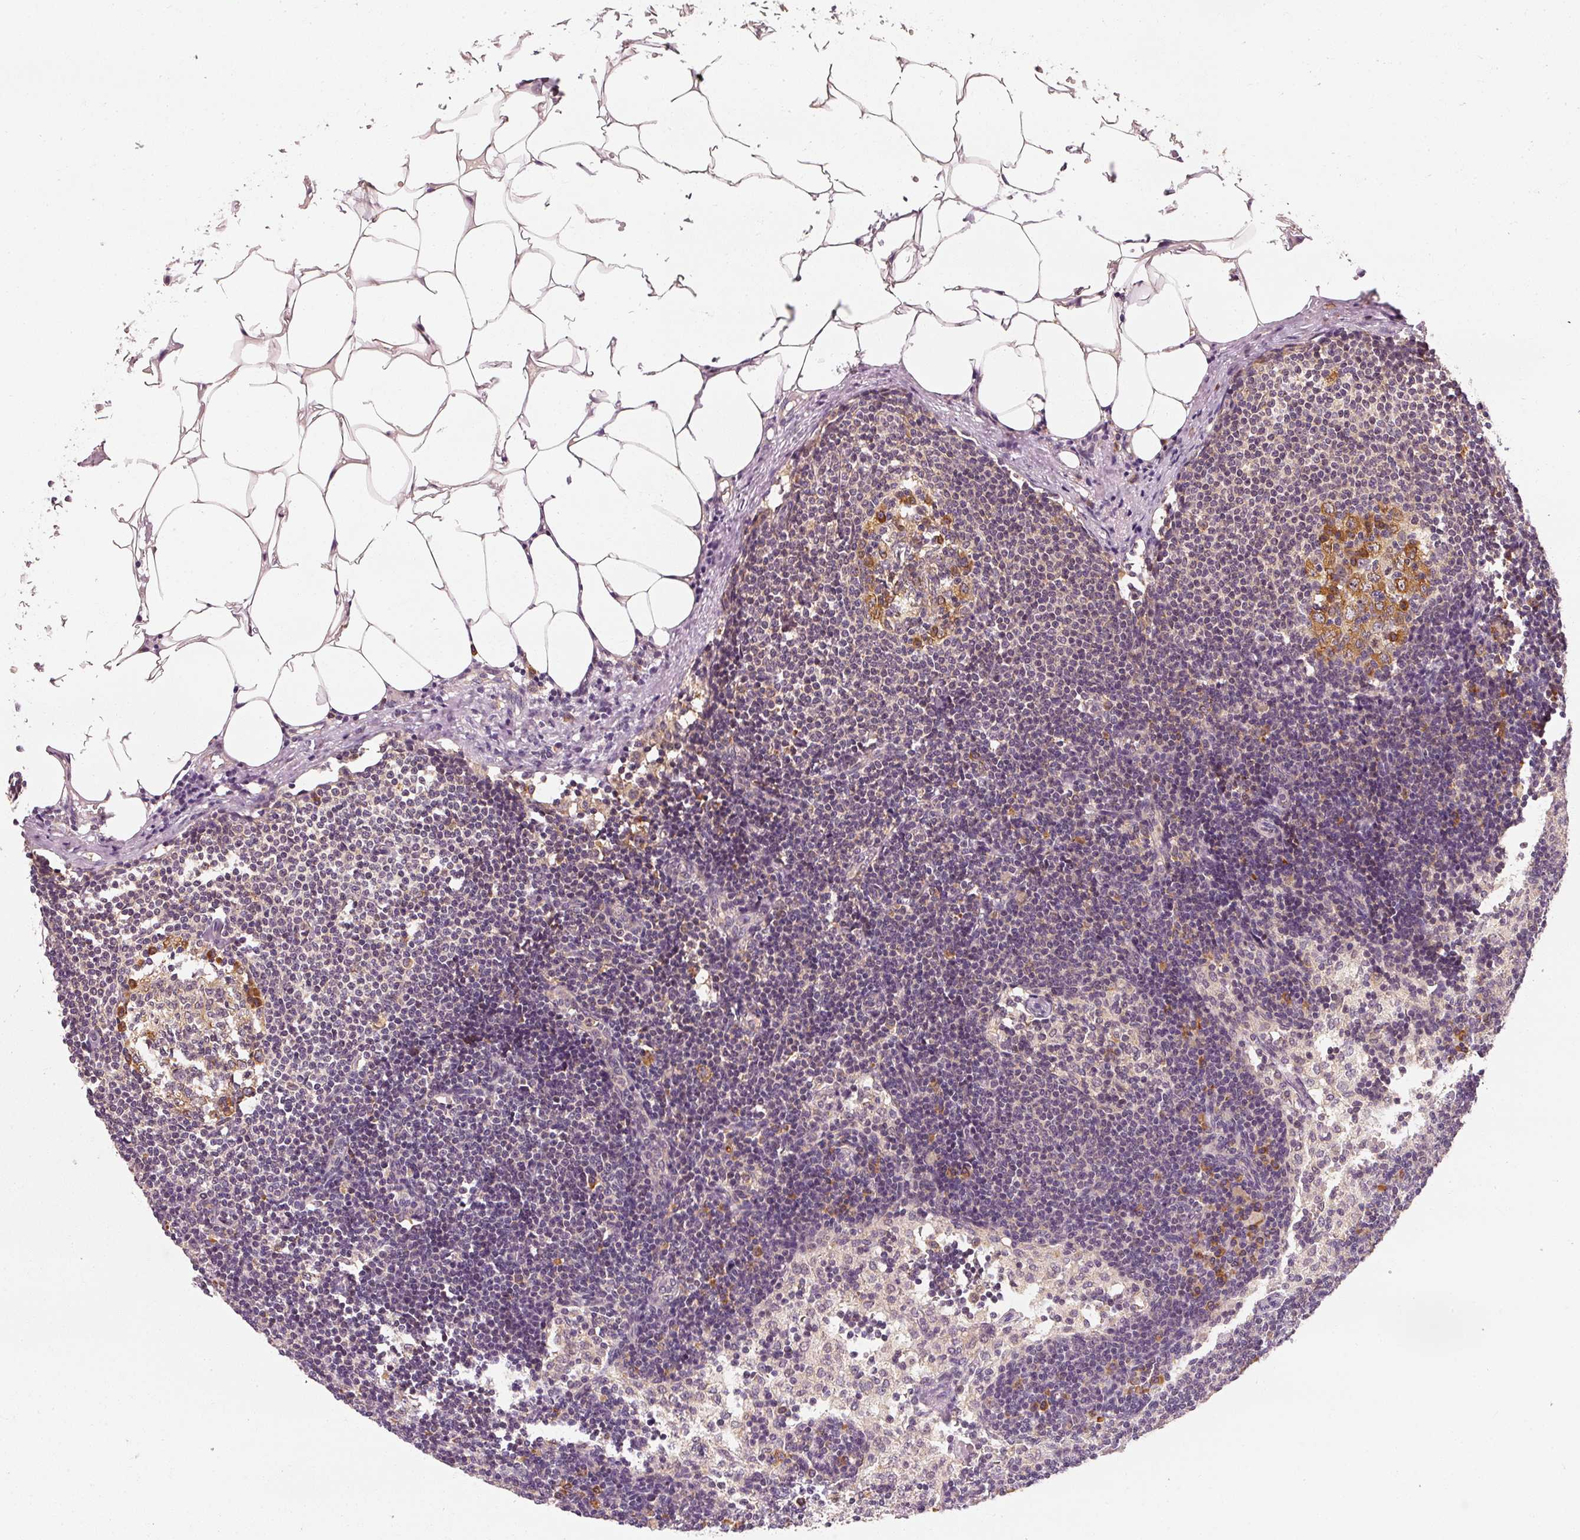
{"staining": {"intensity": "moderate", "quantity": "25%-75%", "location": "cytoplasmic/membranous"}, "tissue": "lymph node", "cell_type": "Germinal center cells", "image_type": "normal", "snomed": [{"axis": "morphology", "description": "Normal tissue, NOS"}, {"axis": "topography", "description": "Lymph node"}], "caption": "A brown stain shows moderate cytoplasmic/membranous staining of a protein in germinal center cells of unremarkable human lymph node.", "gene": "EEF1A1", "patient": {"sex": "male", "age": 49}}